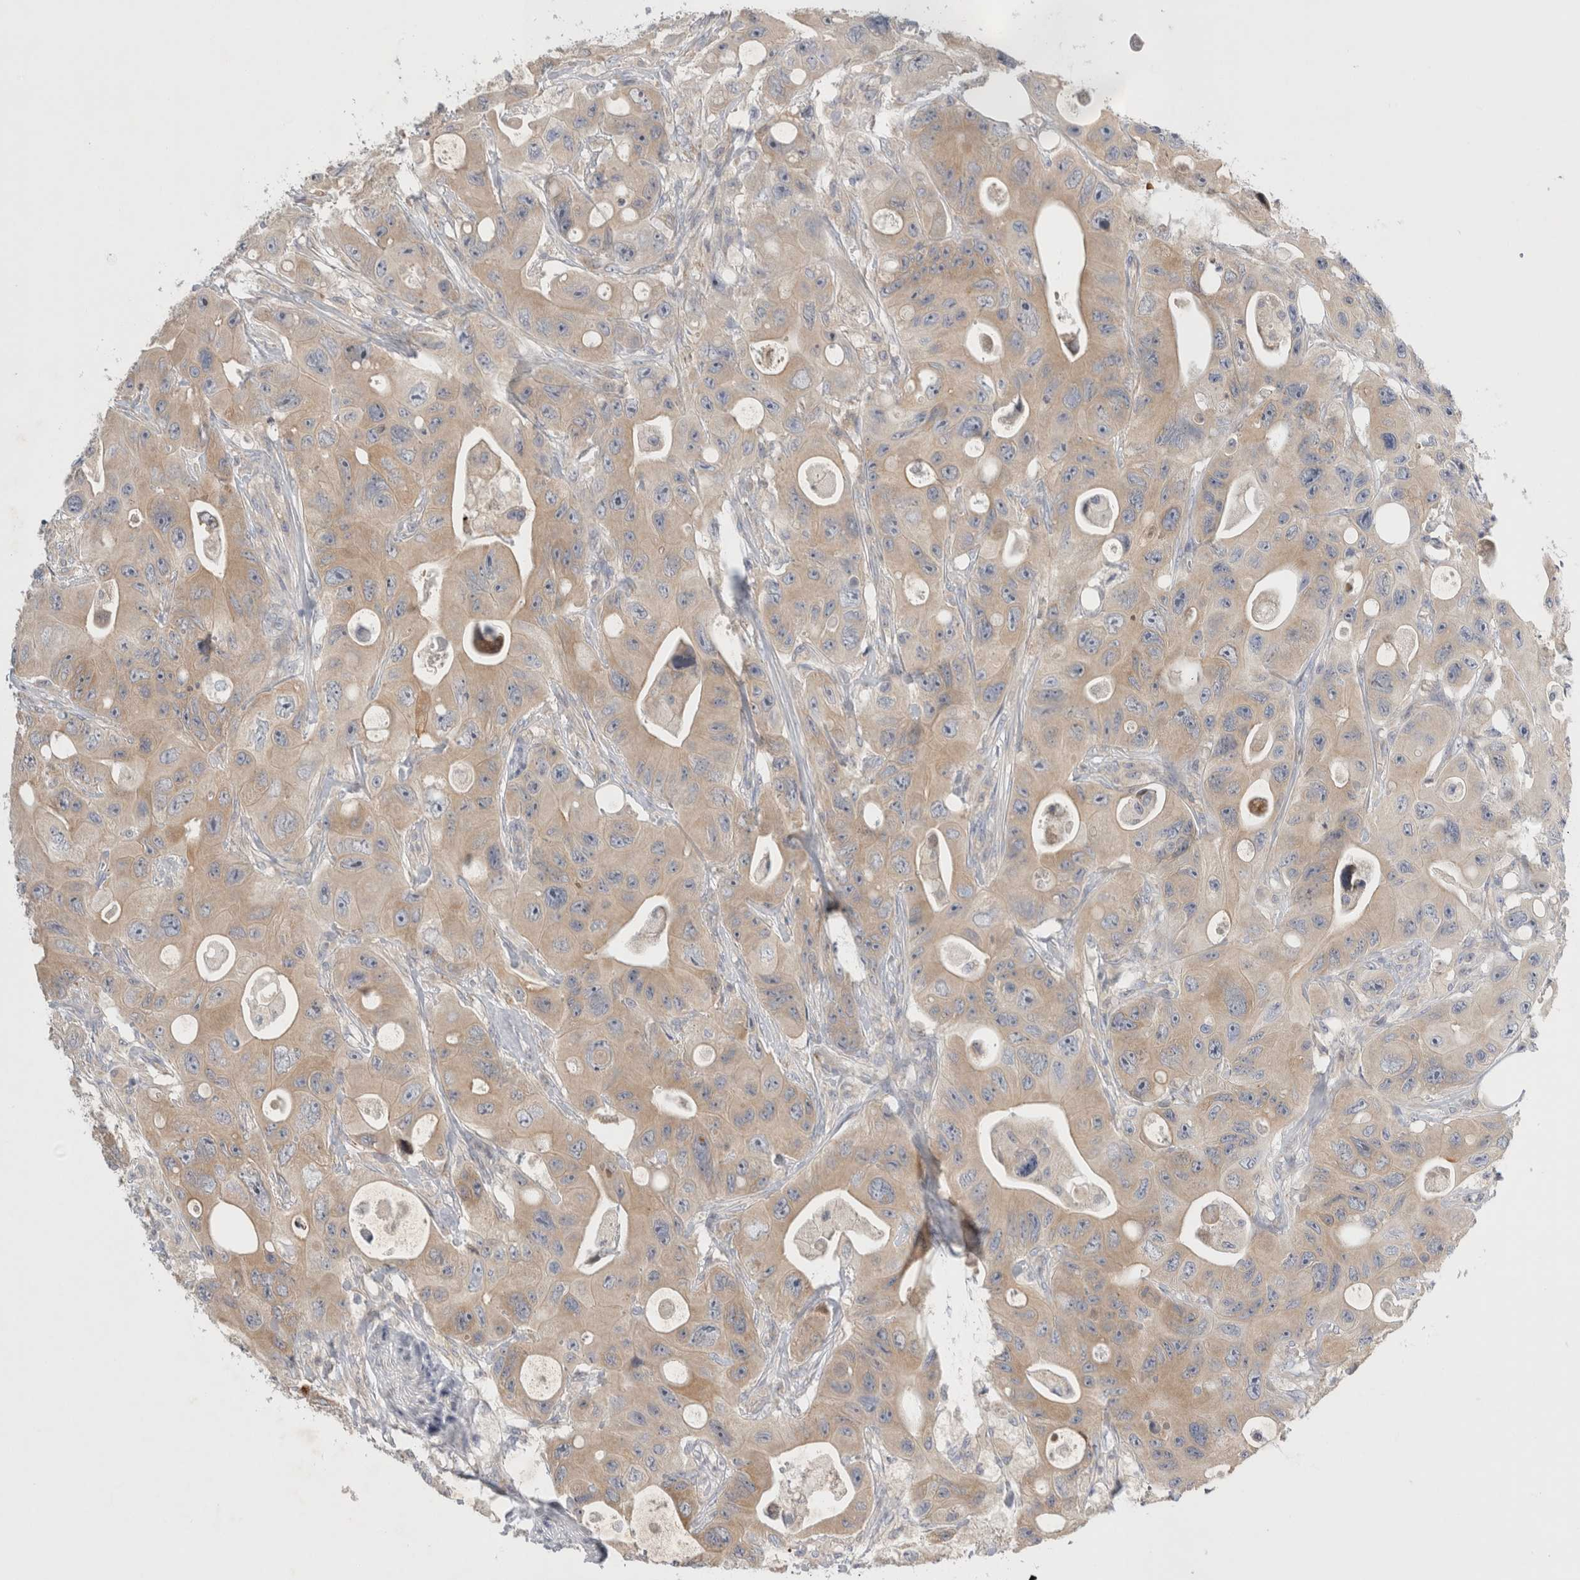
{"staining": {"intensity": "weak", "quantity": ">75%", "location": "cytoplasmic/membranous"}, "tissue": "colorectal cancer", "cell_type": "Tumor cells", "image_type": "cancer", "snomed": [{"axis": "morphology", "description": "Adenocarcinoma, NOS"}, {"axis": "topography", "description": "Colon"}], "caption": "Protein staining shows weak cytoplasmic/membranous positivity in approximately >75% of tumor cells in adenocarcinoma (colorectal).", "gene": "NEDD4L", "patient": {"sex": "female", "age": 46}}